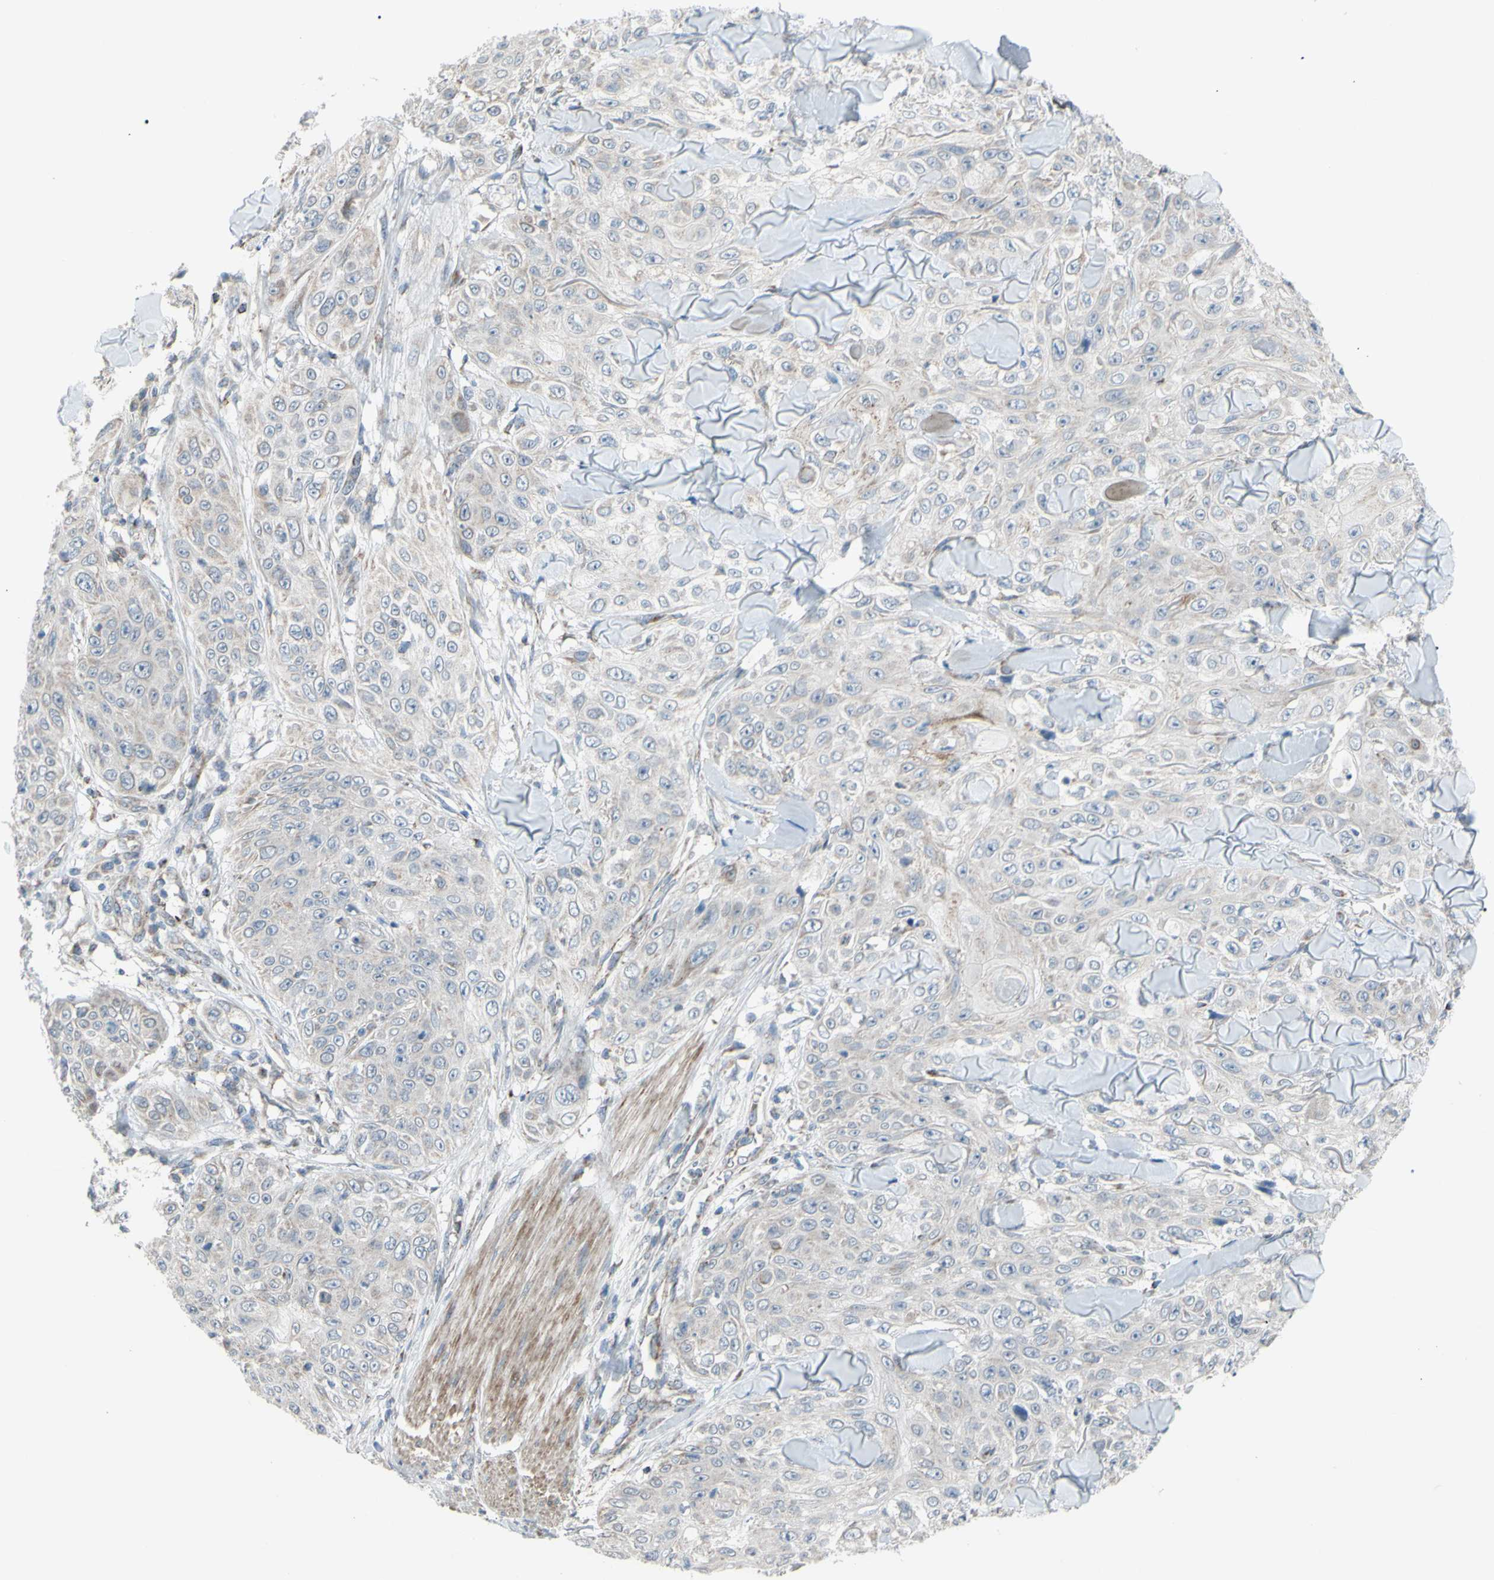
{"staining": {"intensity": "negative", "quantity": "none", "location": "none"}, "tissue": "skin cancer", "cell_type": "Tumor cells", "image_type": "cancer", "snomed": [{"axis": "morphology", "description": "Squamous cell carcinoma, NOS"}, {"axis": "topography", "description": "Skin"}], "caption": "Tumor cells show no significant protein positivity in skin cancer.", "gene": "GLT8D1", "patient": {"sex": "male", "age": 86}}